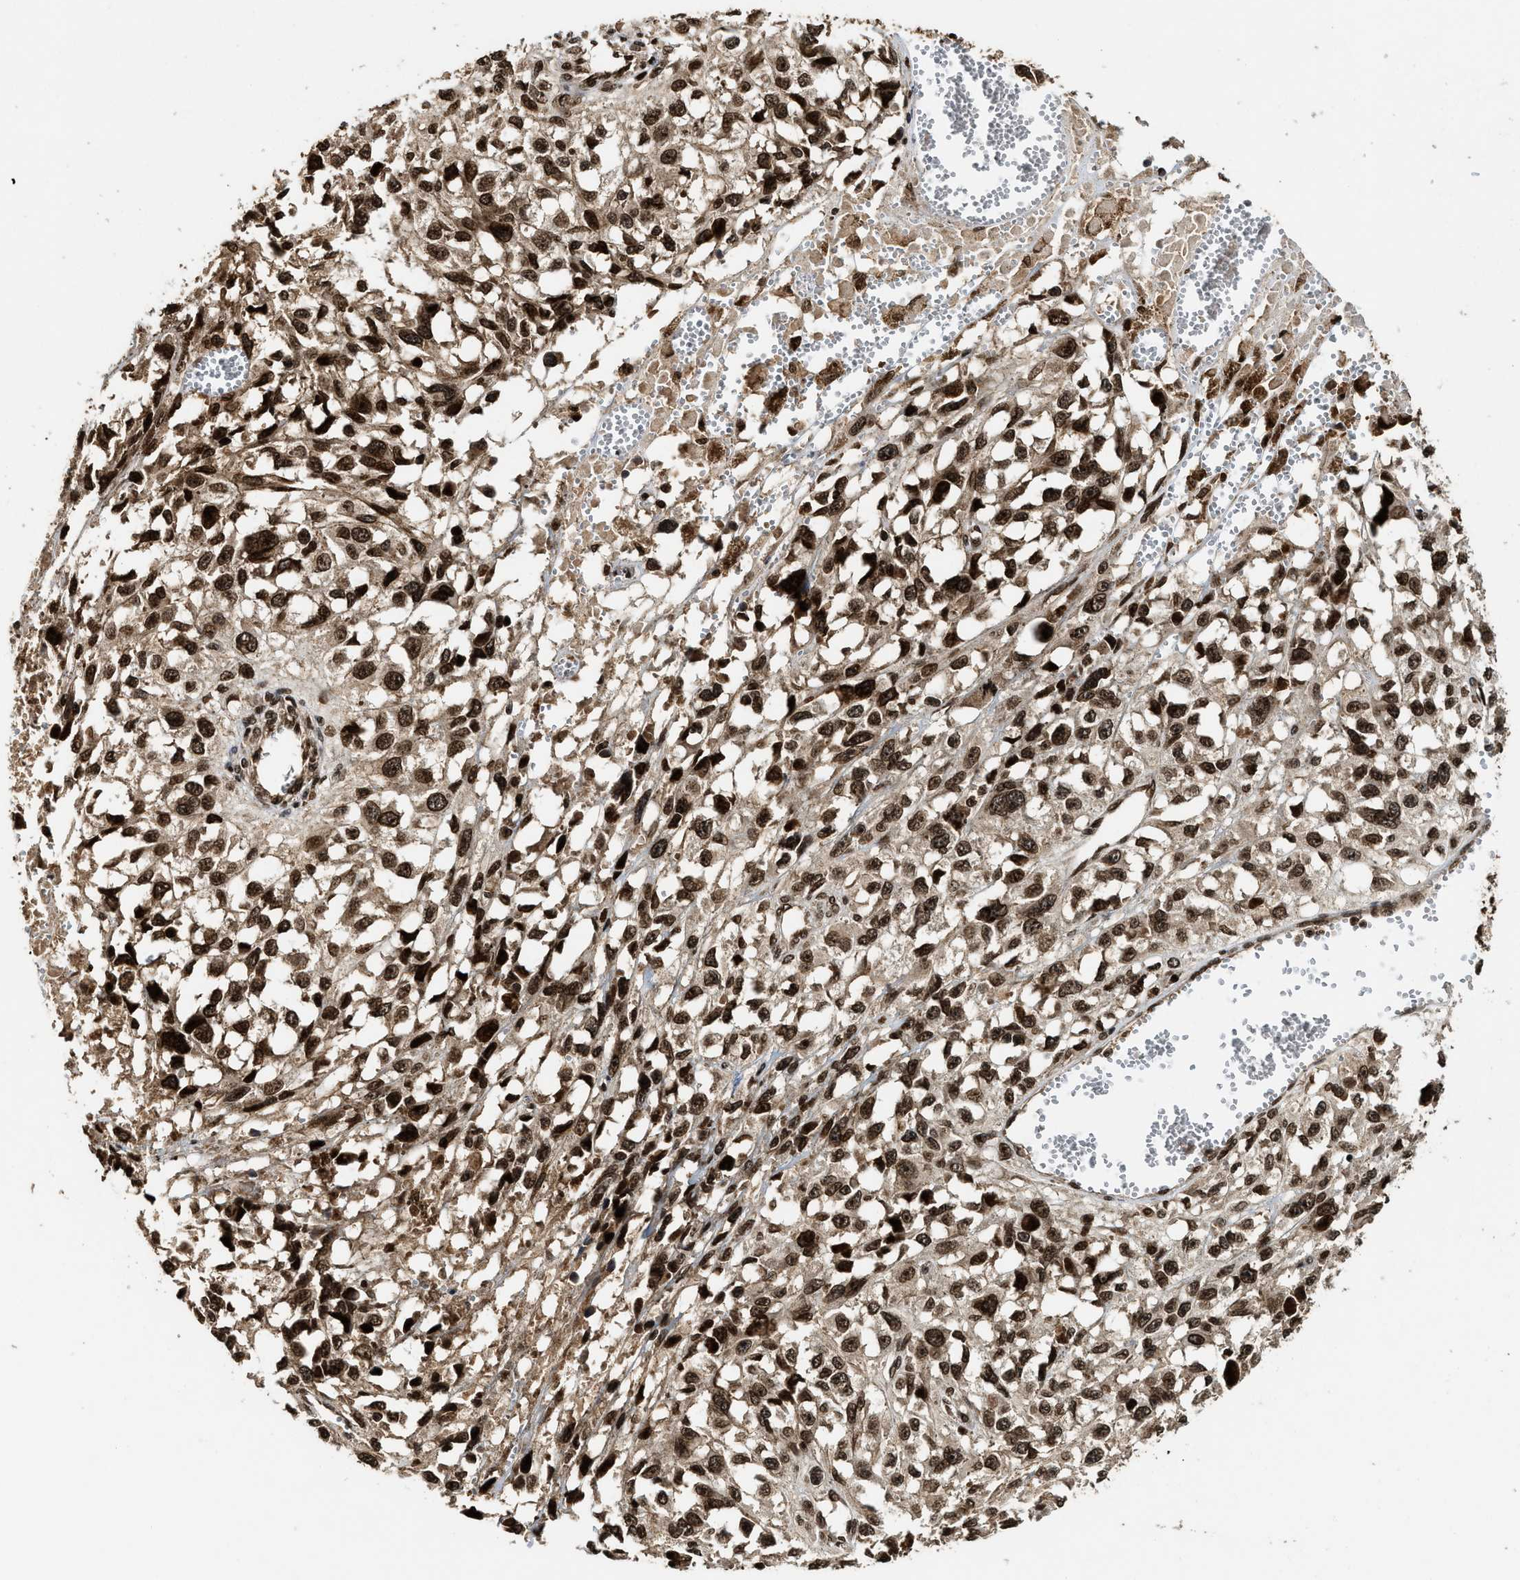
{"staining": {"intensity": "strong", "quantity": ">75%", "location": "cytoplasmic/membranous,nuclear"}, "tissue": "melanoma", "cell_type": "Tumor cells", "image_type": "cancer", "snomed": [{"axis": "morphology", "description": "Malignant melanoma, Metastatic site"}, {"axis": "topography", "description": "Lymph node"}], "caption": "Malignant melanoma (metastatic site) was stained to show a protein in brown. There is high levels of strong cytoplasmic/membranous and nuclear staining in approximately >75% of tumor cells.", "gene": "MDM2", "patient": {"sex": "male", "age": 59}}